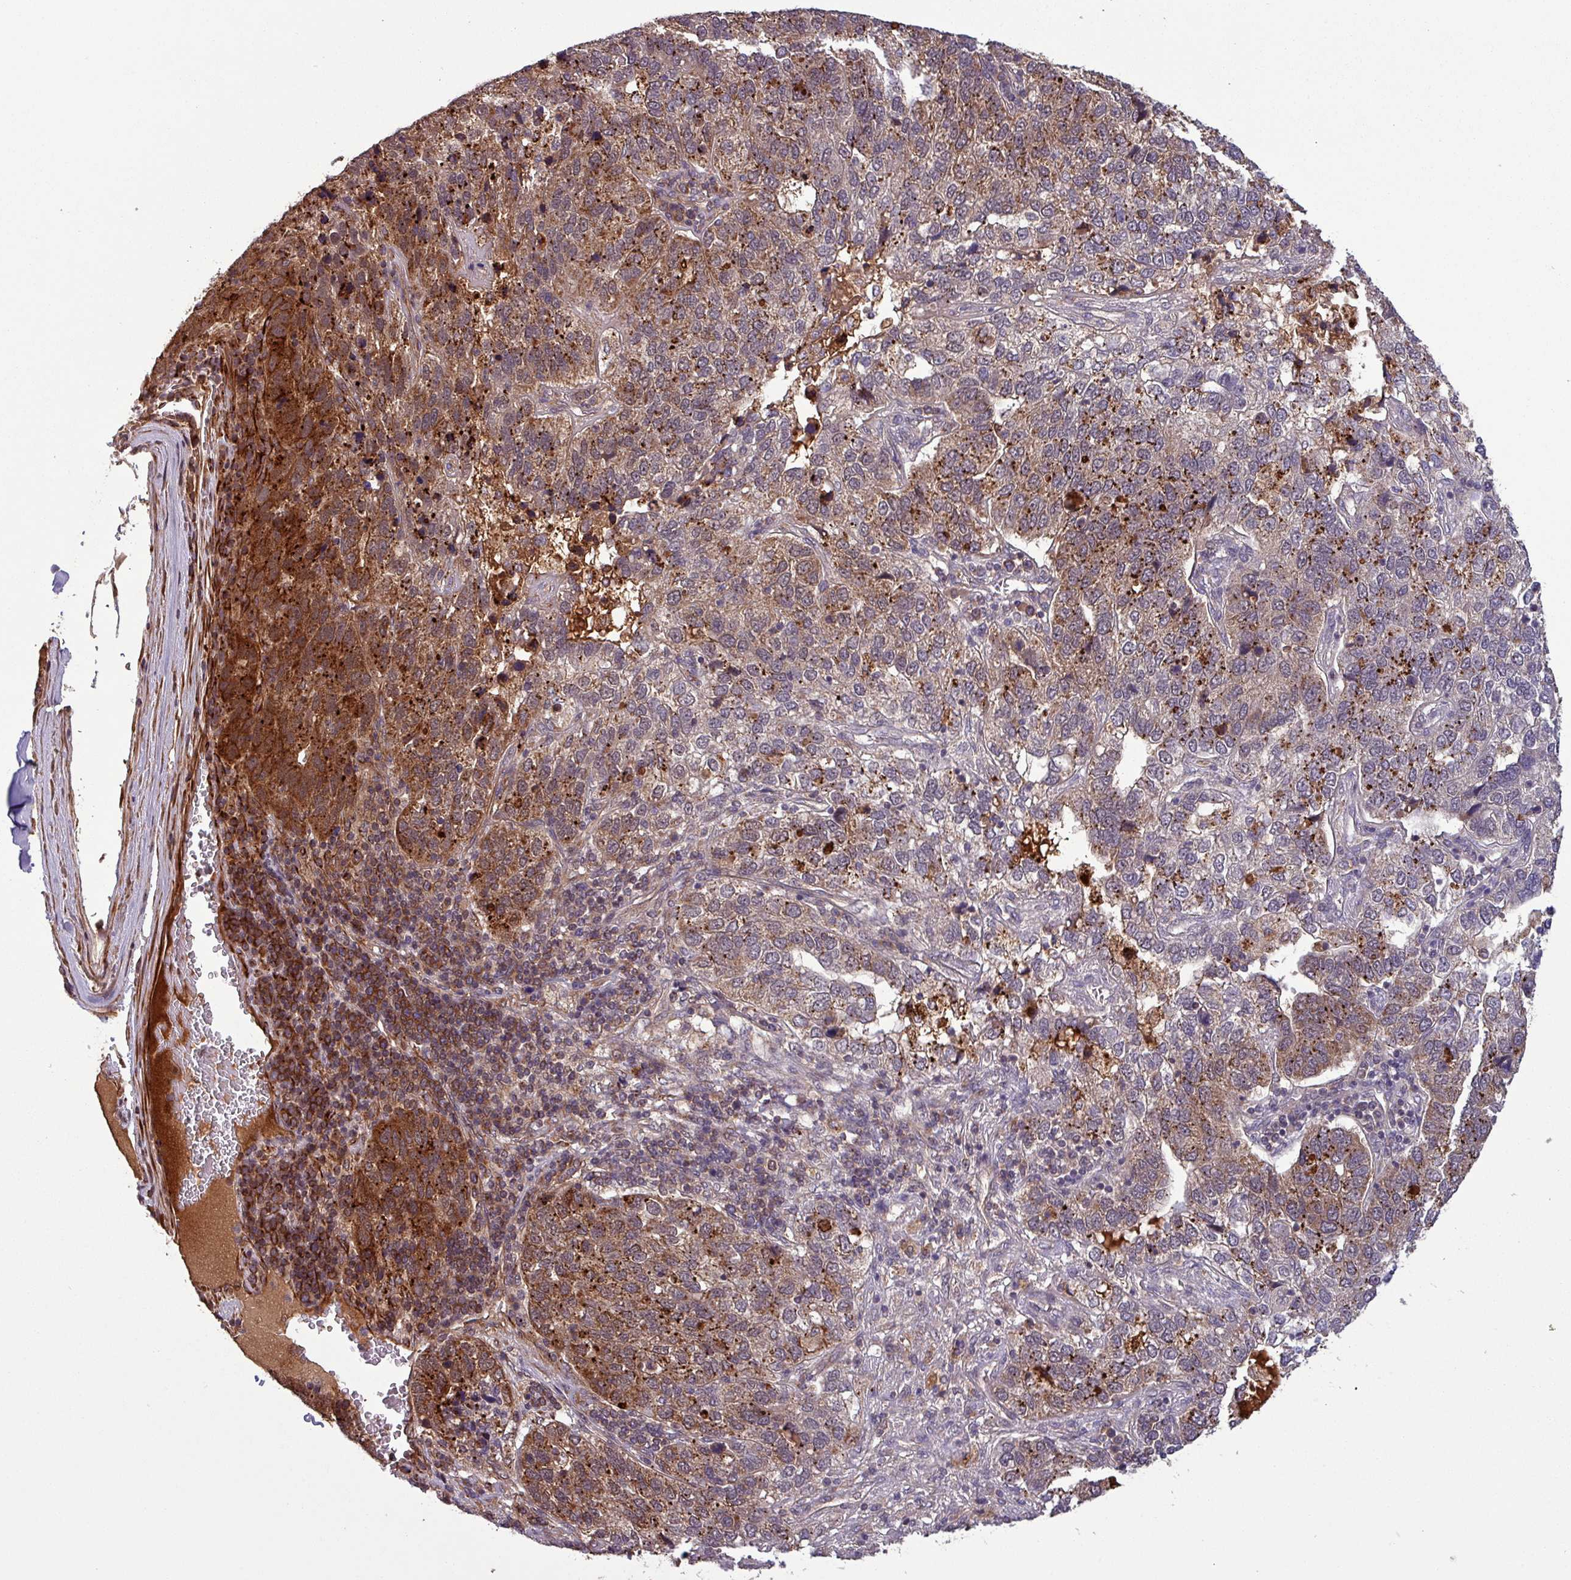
{"staining": {"intensity": "strong", "quantity": ">75%", "location": "cytoplasmic/membranous"}, "tissue": "pancreatic cancer", "cell_type": "Tumor cells", "image_type": "cancer", "snomed": [{"axis": "morphology", "description": "Adenocarcinoma, NOS"}, {"axis": "topography", "description": "Pancreas"}], "caption": "A high amount of strong cytoplasmic/membranous staining is present in approximately >75% of tumor cells in adenocarcinoma (pancreatic) tissue. (brown staining indicates protein expression, while blue staining denotes nuclei).", "gene": "PUS1", "patient": {"sex": "female", "age": 61}}